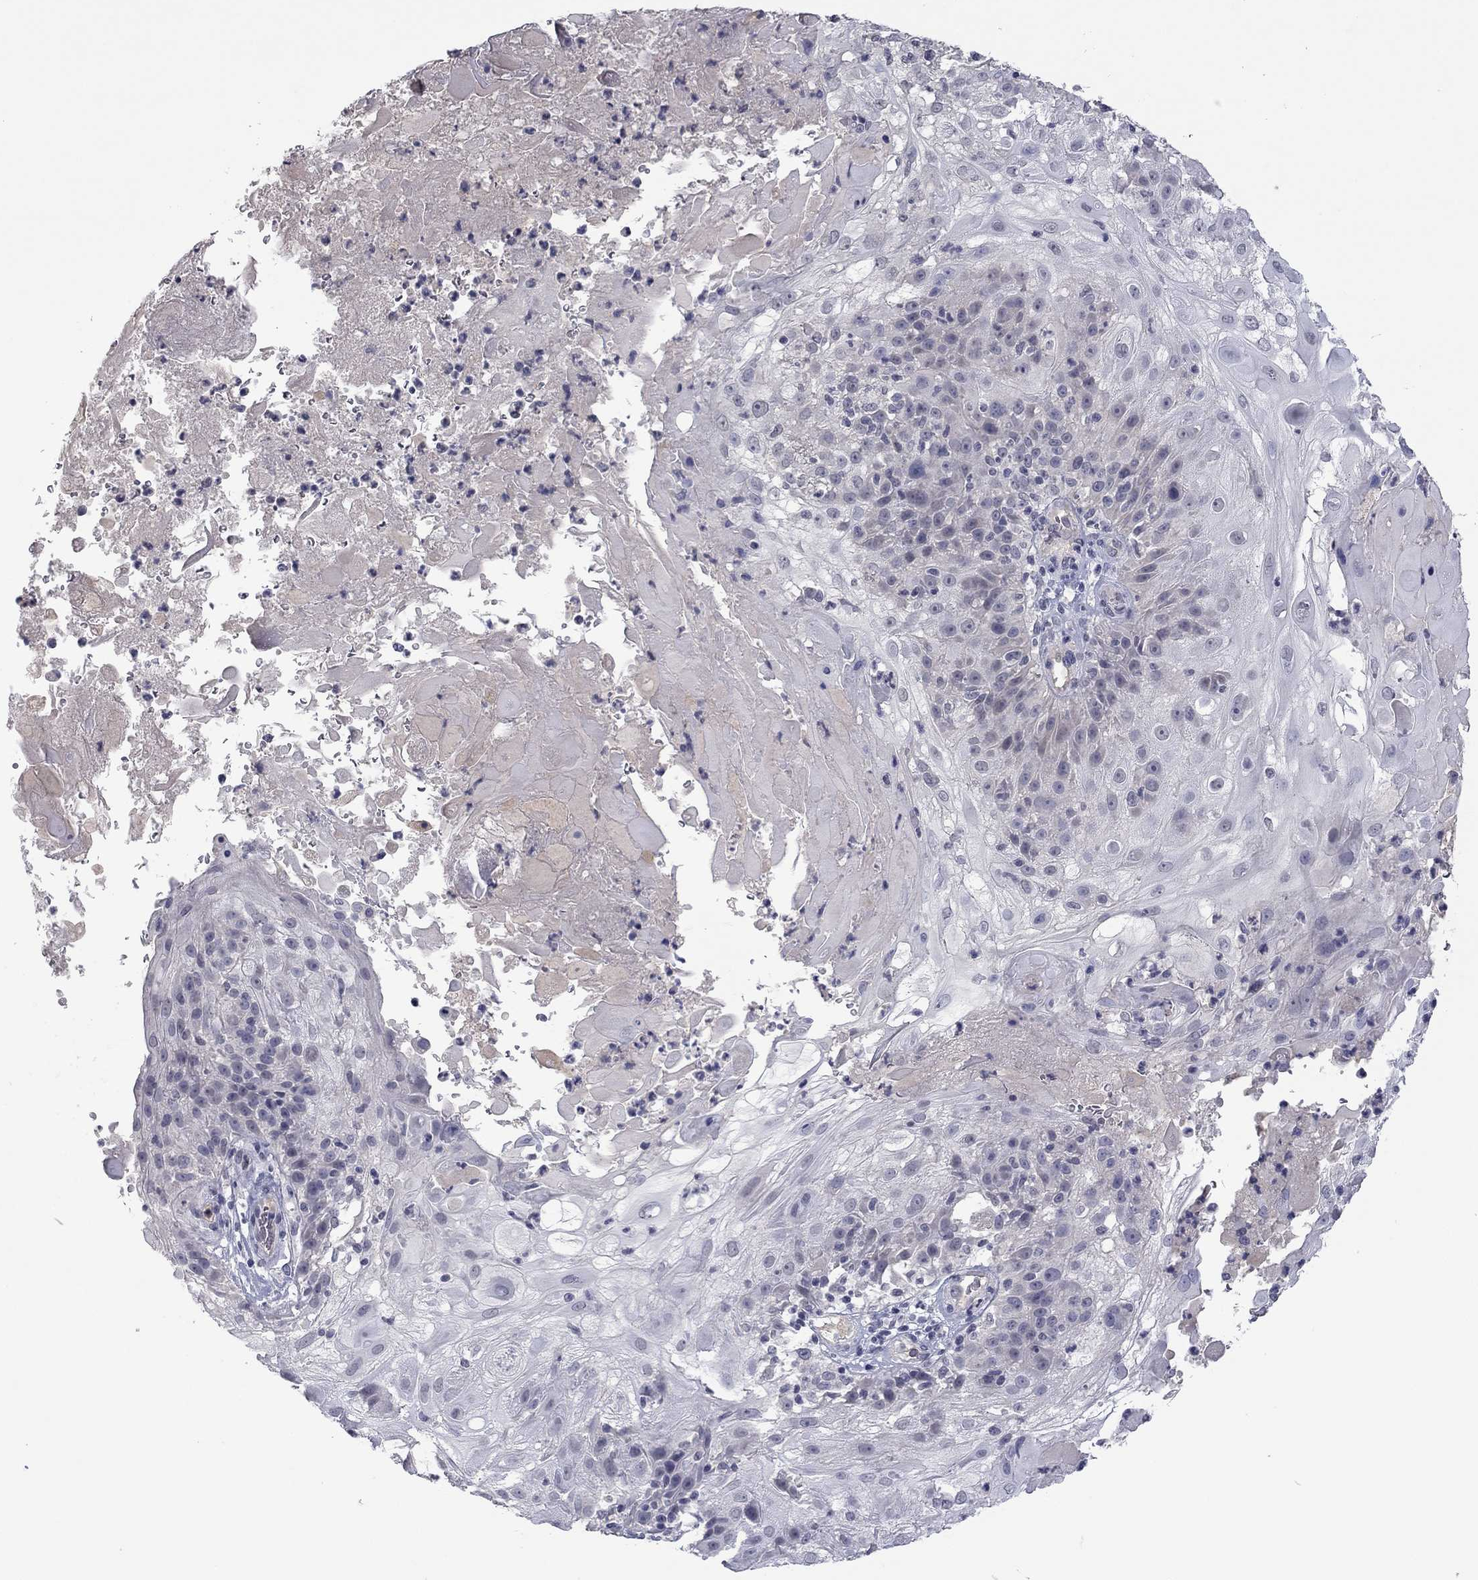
{"staining": {"intensity": "negative", "quantity": "none", "location": "none"}, "tissue": "skin cancer", "cell_type": "Tumor cells", "image_type": "cancer", "snomed": [{"axis": "morphology", "description": "Normal tissue, NOS"}, {"axis": "morphology", "description": "Squamous cell carcinoma, NOS"}, {"axis": "topography", "description": "Skin"}], "caption": "This is an immunohistochemistry histopathology image of human skin cancer (squamous cell carcinoma). There is no positivity in tumor cells.", "gene": "IP6K3", "patient": {"sex": "female", "age": 83}}